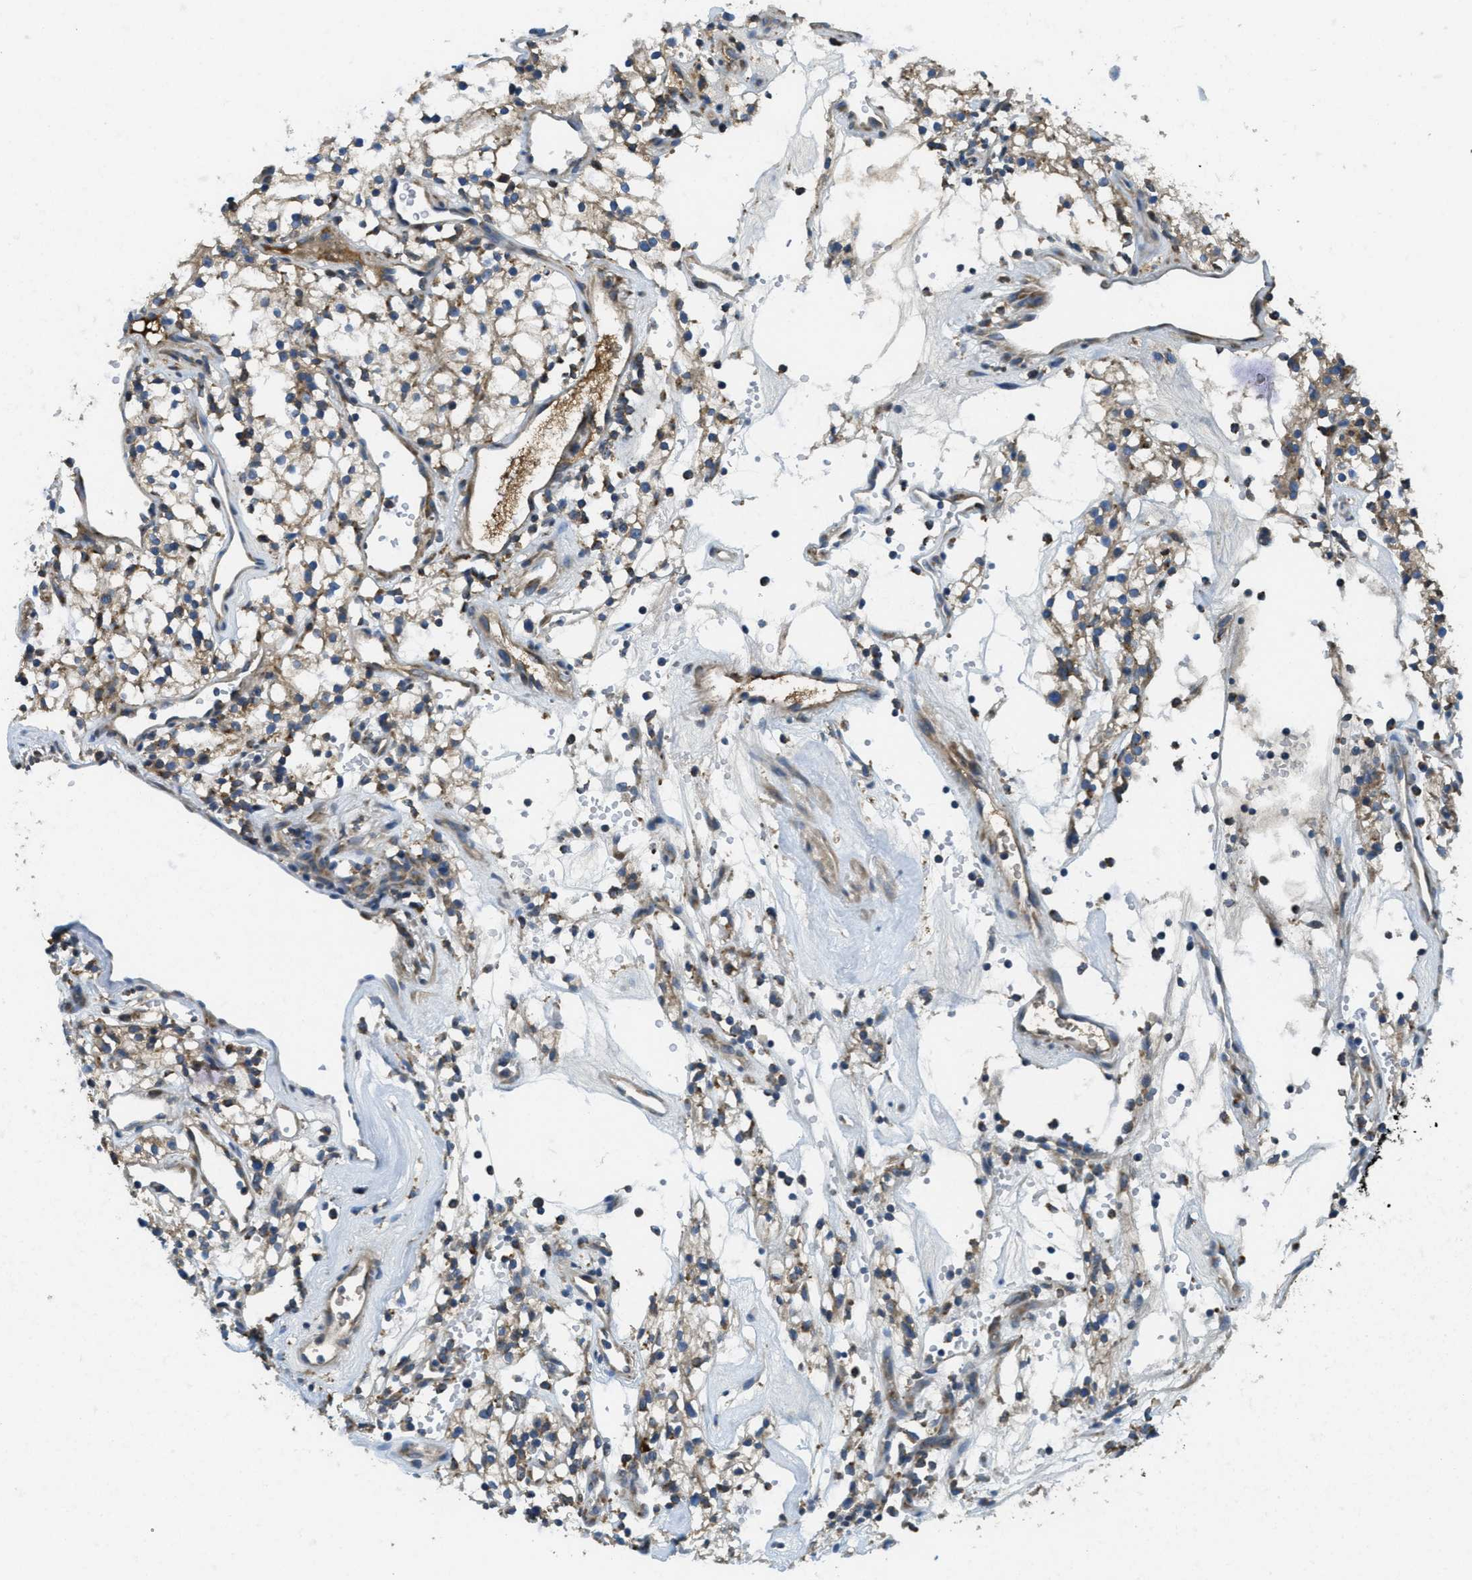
{"staining": {"intensity": "weak", "quantity": "25%-75%", "location": "cytoplasmic/membranous"}, "tissue": "renal cancer", "cell_type": "Tumor cells", "image_type": "cancer", "snomed": [{"axis": "morphology", "description": "Adenocarcinoma, NOS"}, {"axis": "topography", "description": "Kidney"}], "caption": "Protein expression analysis of renal cancer exhibits weak cytoplasmic/membranous expression in about 25%-75% of tumor cells.", "gene": "SSR1", "patient": {"sex": "male", "age": 59}}